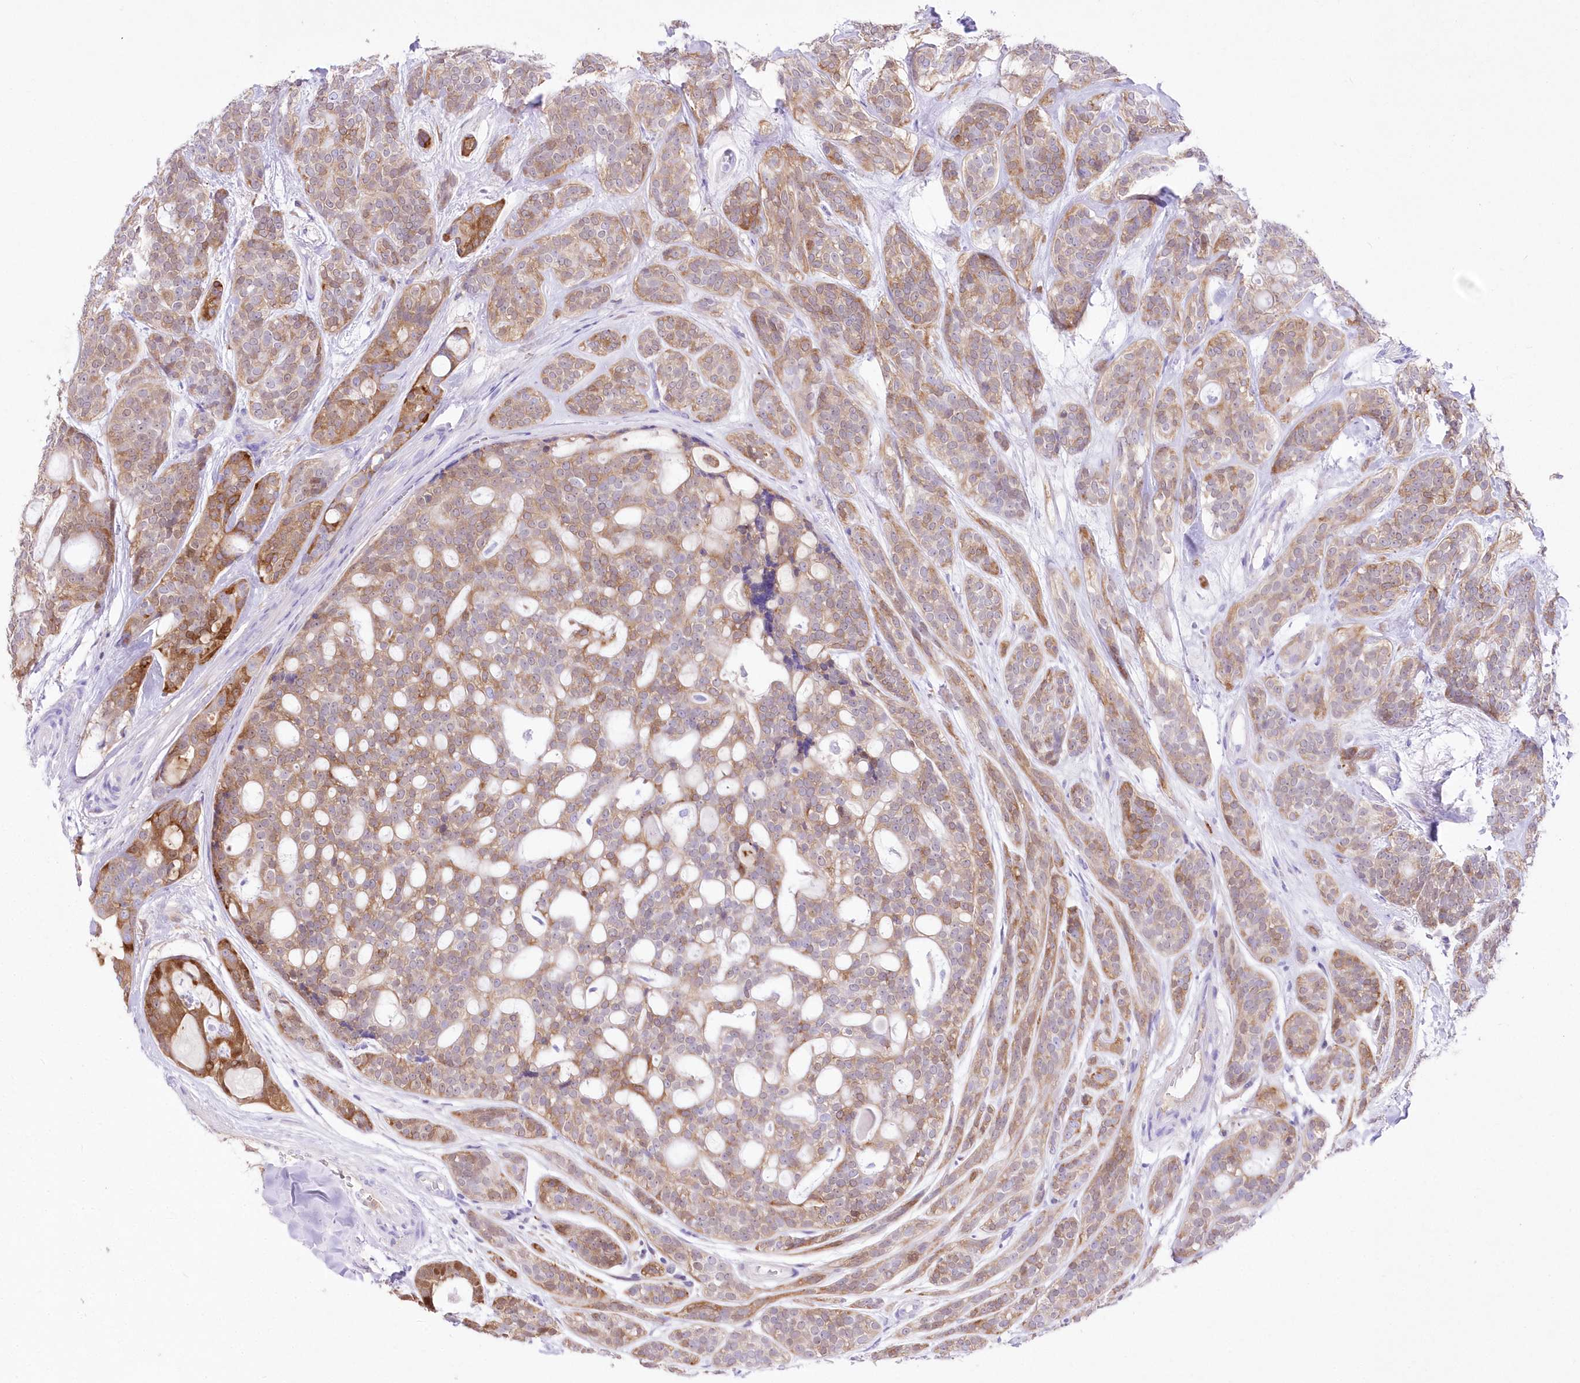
{"staining": {"intensity": "moderate", "quantity": ">75%", "location": "cytoplasmic/membranous"}, "tissue": "head and neck cancer", "cell_type": "Tumor cells", "image_type": "cancer", "snomed": [{"axis": "morphology", "description": "Adenocarcinoma, NOS"}, {"axis": "topography", "description": "Head-Neck"}], "caption": "Protein expression analysis of human head and neck cancer reveals moderate cytoplasmic/membranous positivity in about >75% of tumor cells.", "gene": "DNAJC19", "patient": {"sex": "male", "age": 66}}